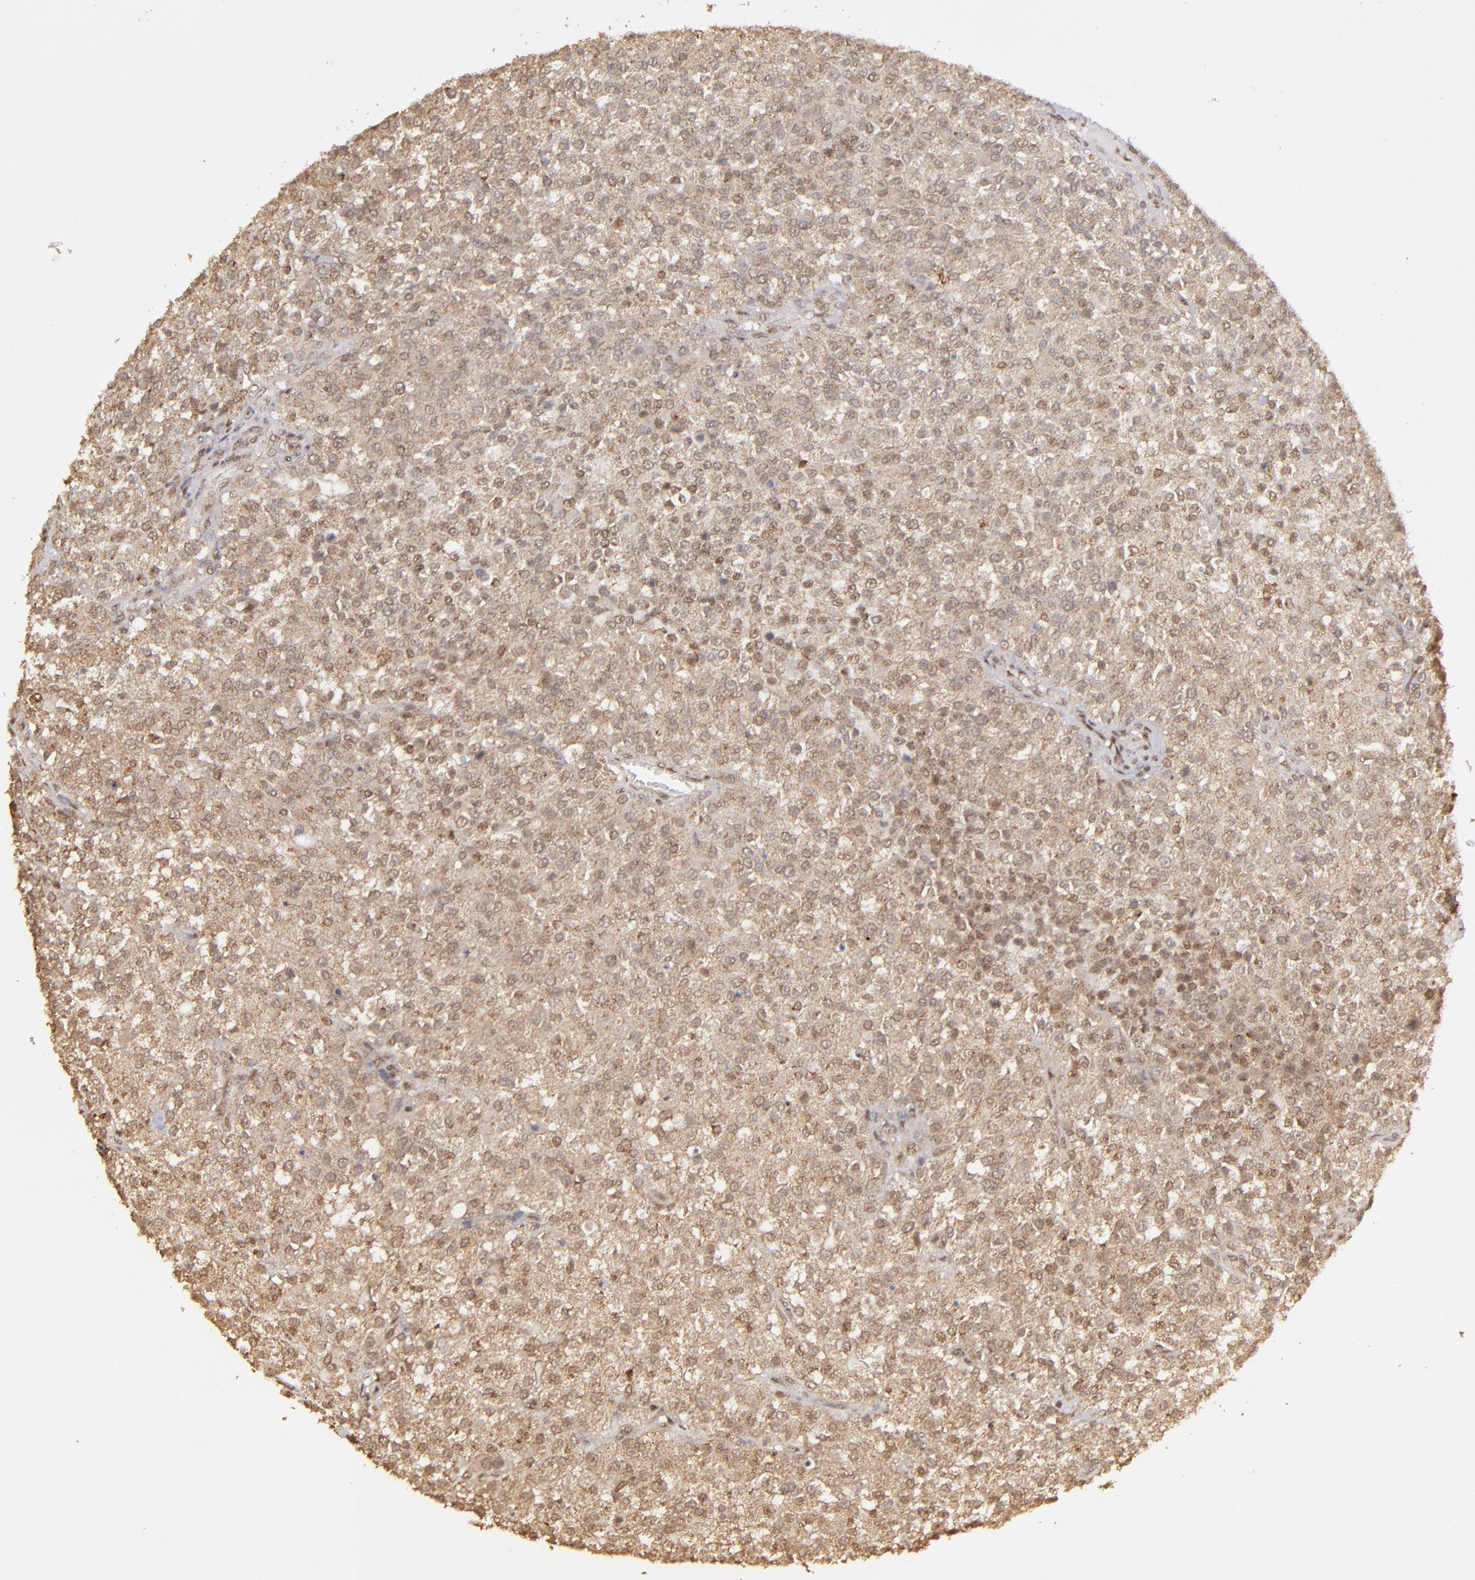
{"staining": {"intensity": "weak", "quantity": ">75%", "location": "cytoplasmic/membranous,nuclear"}, "tissue": "testis cancer", "cell_type": "Tumor cells", "image_type": "cancer", "snomed": [{"axis": "morphology", "description": "Seminoma, NOS"}, {"axis": "topography", "description": "Testis"}], "caption": "Weak cytoplasmic/membranous and nuclear protein positivity is identified in about >75% of tumor cells in testis cancer.", "gene": "ARNT", "patient": {"sex": "male", "age": 59}}